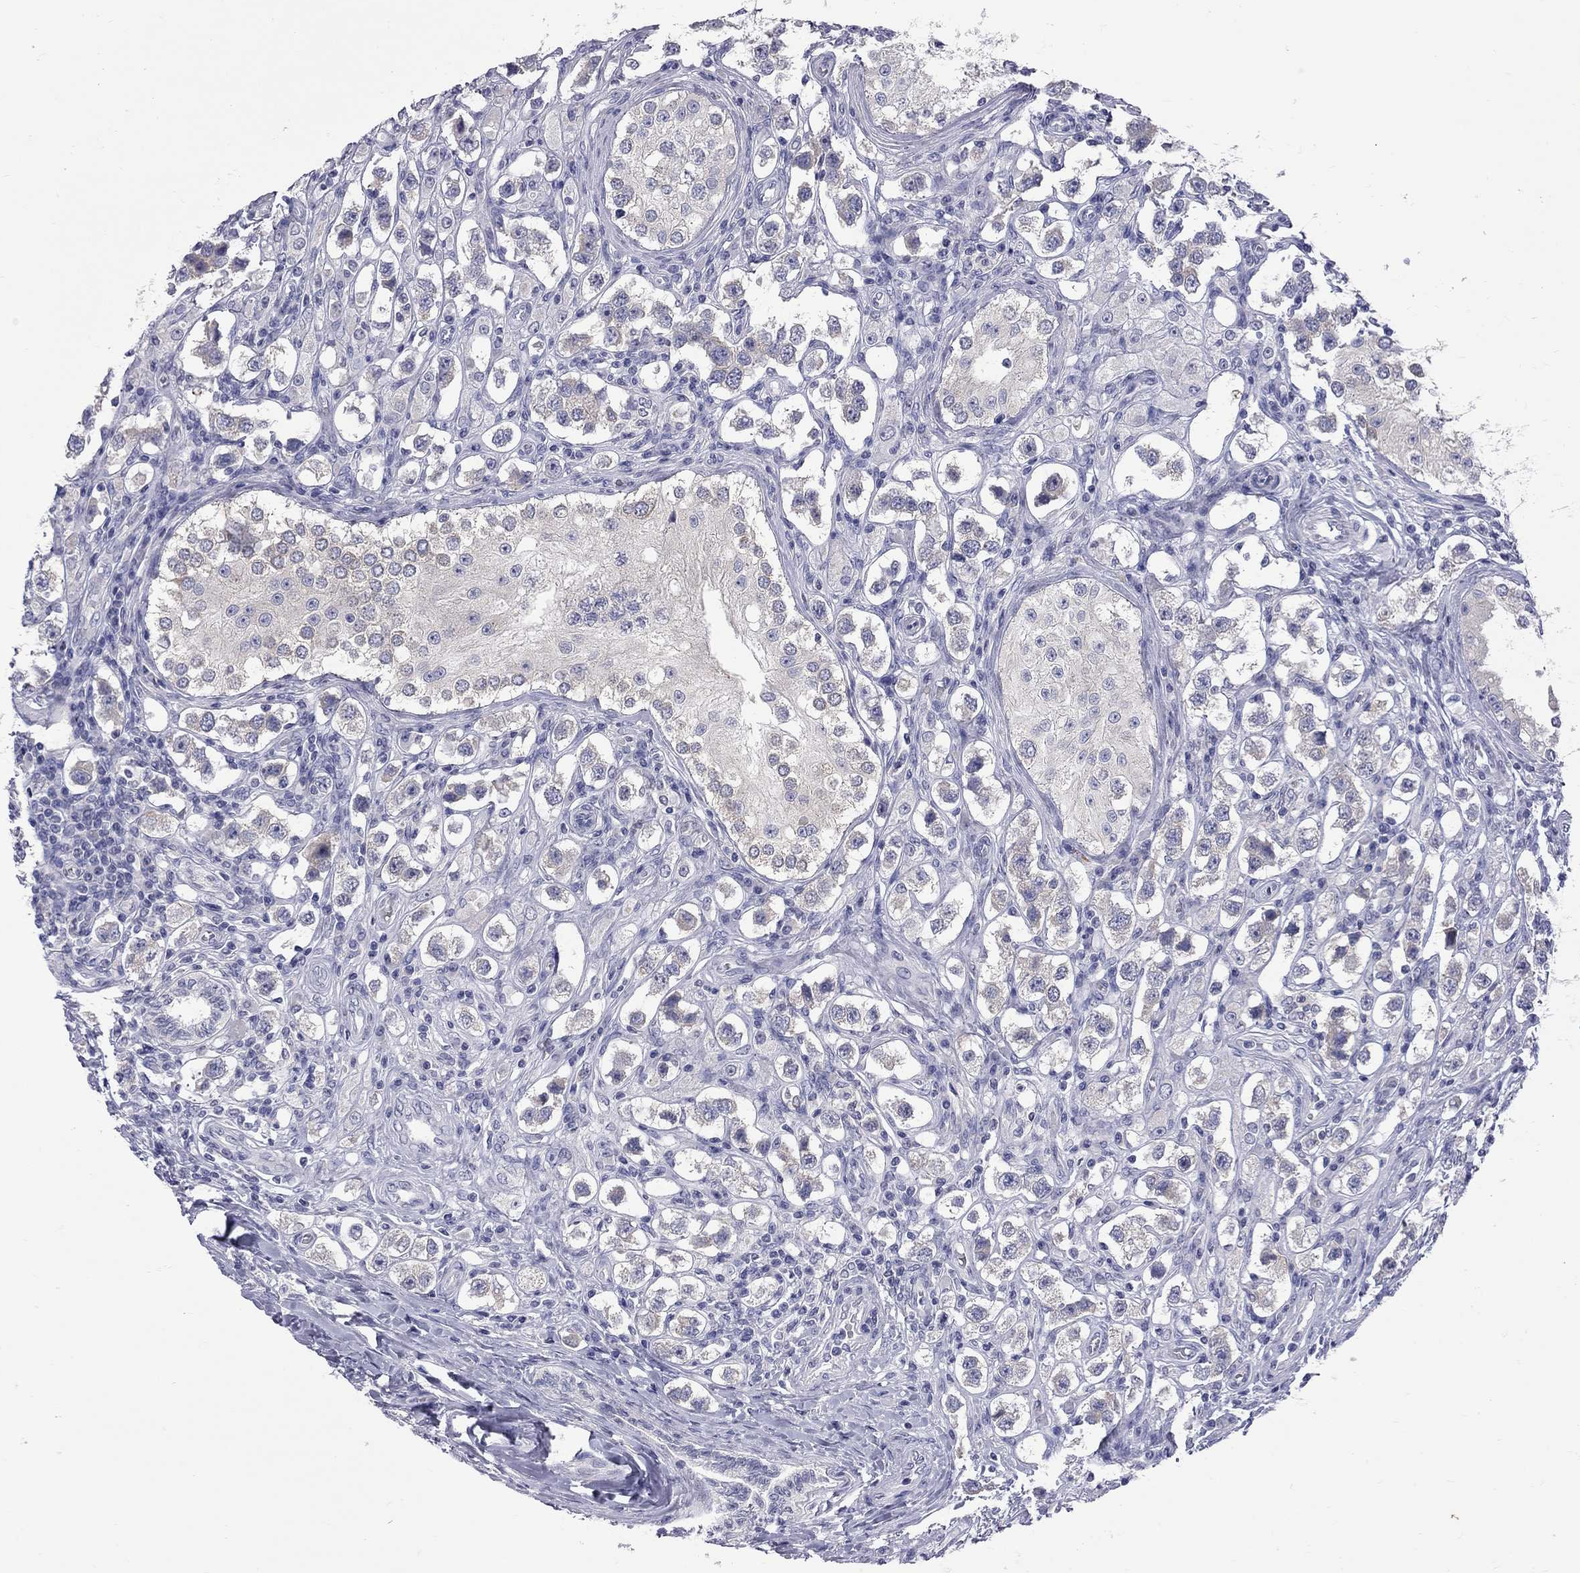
{"staining": {"intensity": "negative", "quantity": "none", "location": "none"}, "tissue": "testis cancer", "cell_type": "Tumor cells", "image_type": "cancer", "snomed": [{"axis": "morphology", "description": "Seminoma, NOS"}, {"axis": "topography", "description": "Testis"}], "caption": "High magnification brightfield microscopy of seminoma (testis) stained with DAB (3,3'-diaminobenzidine) (brown) and counterstained with hematoxylin (blue): tumor cells show no significant expression.", "gene": "ABCB4", "patient": {"sex": "male", "age": 37}}